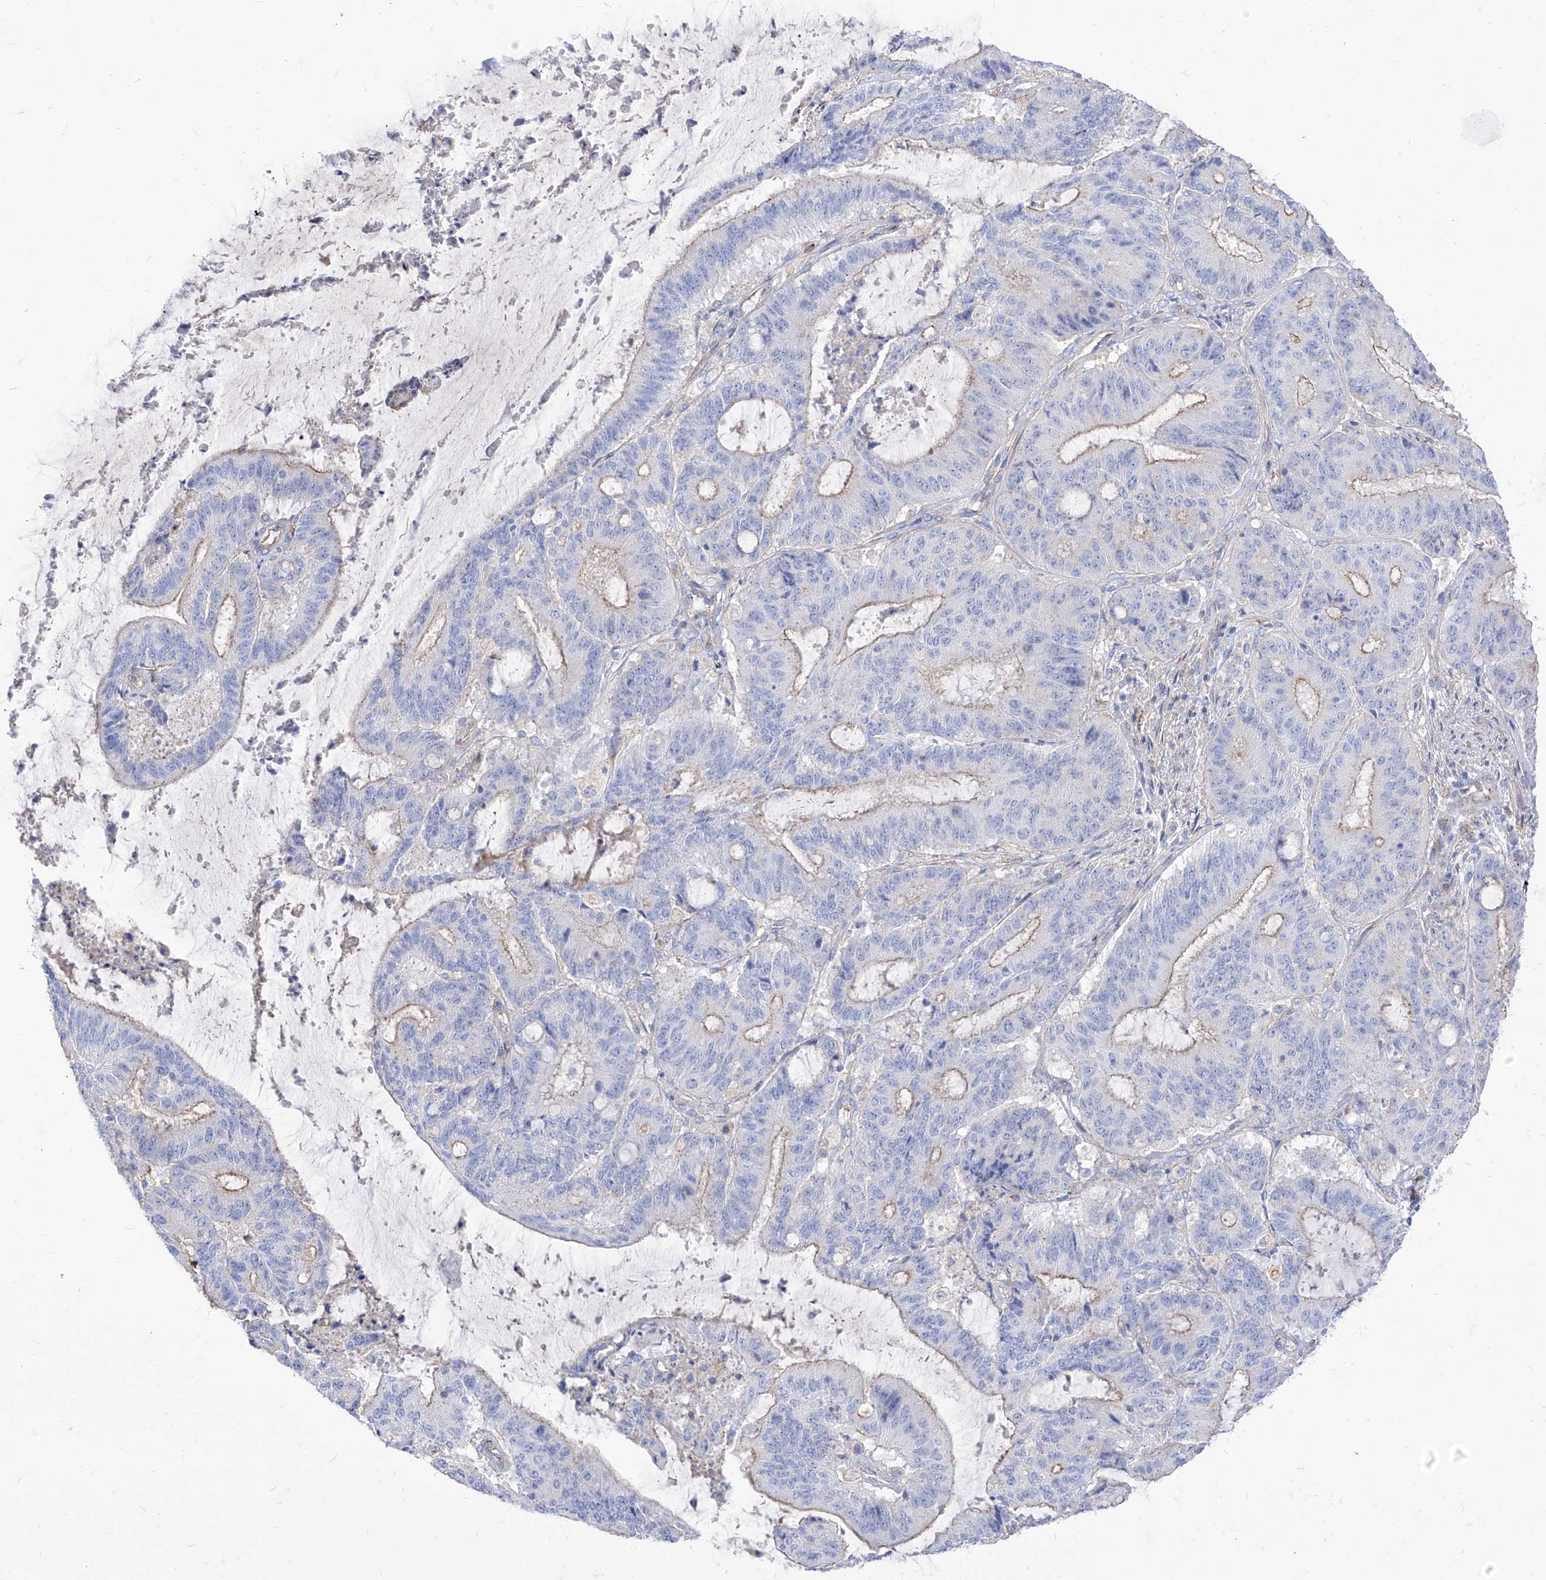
{"staining": {"intensity": "weak", "quantity": "<25%", "location": "cytoplasmic/membranous"}, "tissue": "liver cancer", "cell_type": "Tumor cells", "image_type": "cancer", "snomed": [{"axis": "morphology", "description": "Normal tissue, NOS"}, {"axis": "morphology", "description": "Cholangiocarcinoma"}, {"axis": "topography", "description": "Liver"}, {"axis": "topography", "description": "Peripheral nerve tissue"}], "caption": "DAB (3,3'-diaminobenzidine) immunohistochemical staining of liver cholangiocarcinoma demonstrates no significant expression in tumor cells.", "gene": "C1orf74", "patient": {"sex": "female", "age": 73}}